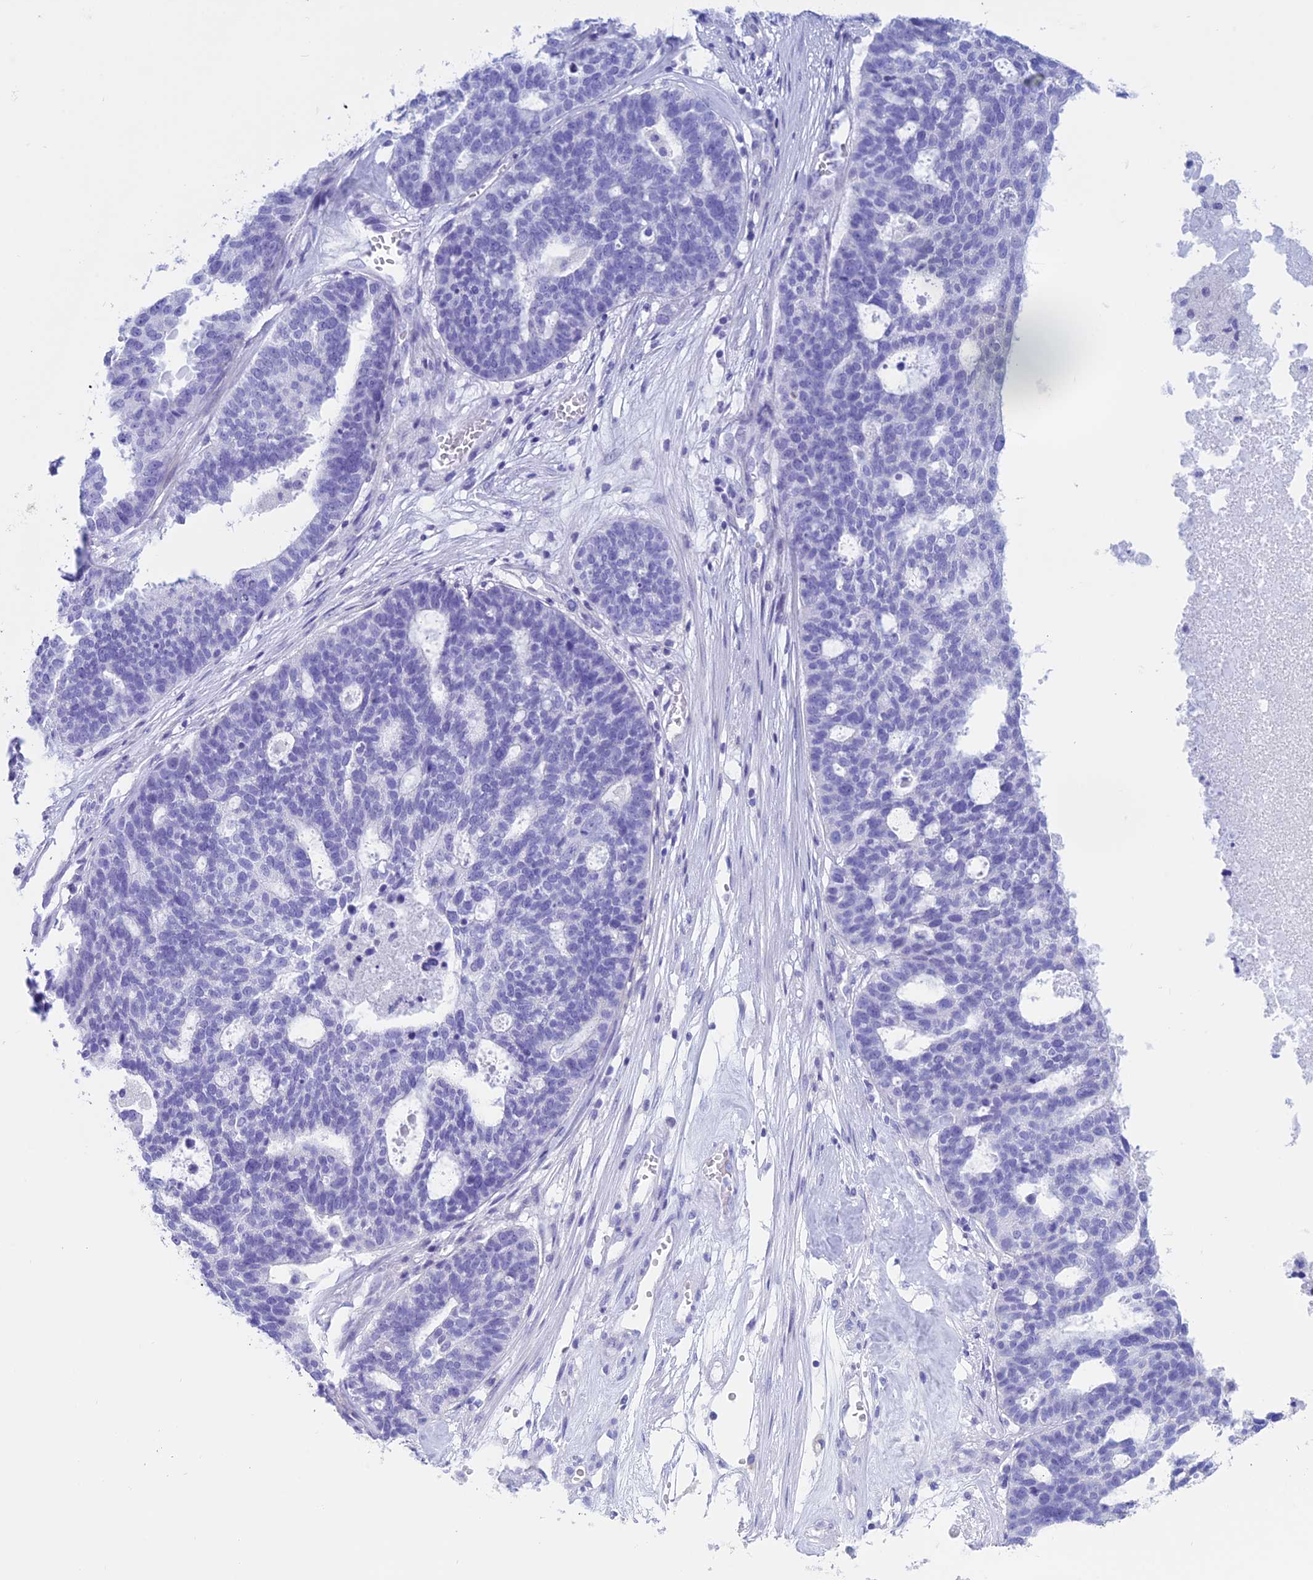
{"staining": {"intensity": "negative", "quantity": "none", "location": "none"}, "tissue": "ovarian cancer", "cell_type": "Tumor cells", "image_type": "cancer", "snomed": [{"axis": "morphology", "description": "Cystadenocarcinoma, serous, NOS"}, {"axis": "topography", "description": "Ovary"}], "caption": "This is an immunohistochemistry (IHC) histopathology image of ovarian serous cystadenocarcinoma. There is no expression in tumor cells.", "gene": "RP1", "patient": {"sex": "female", "age": 59}}